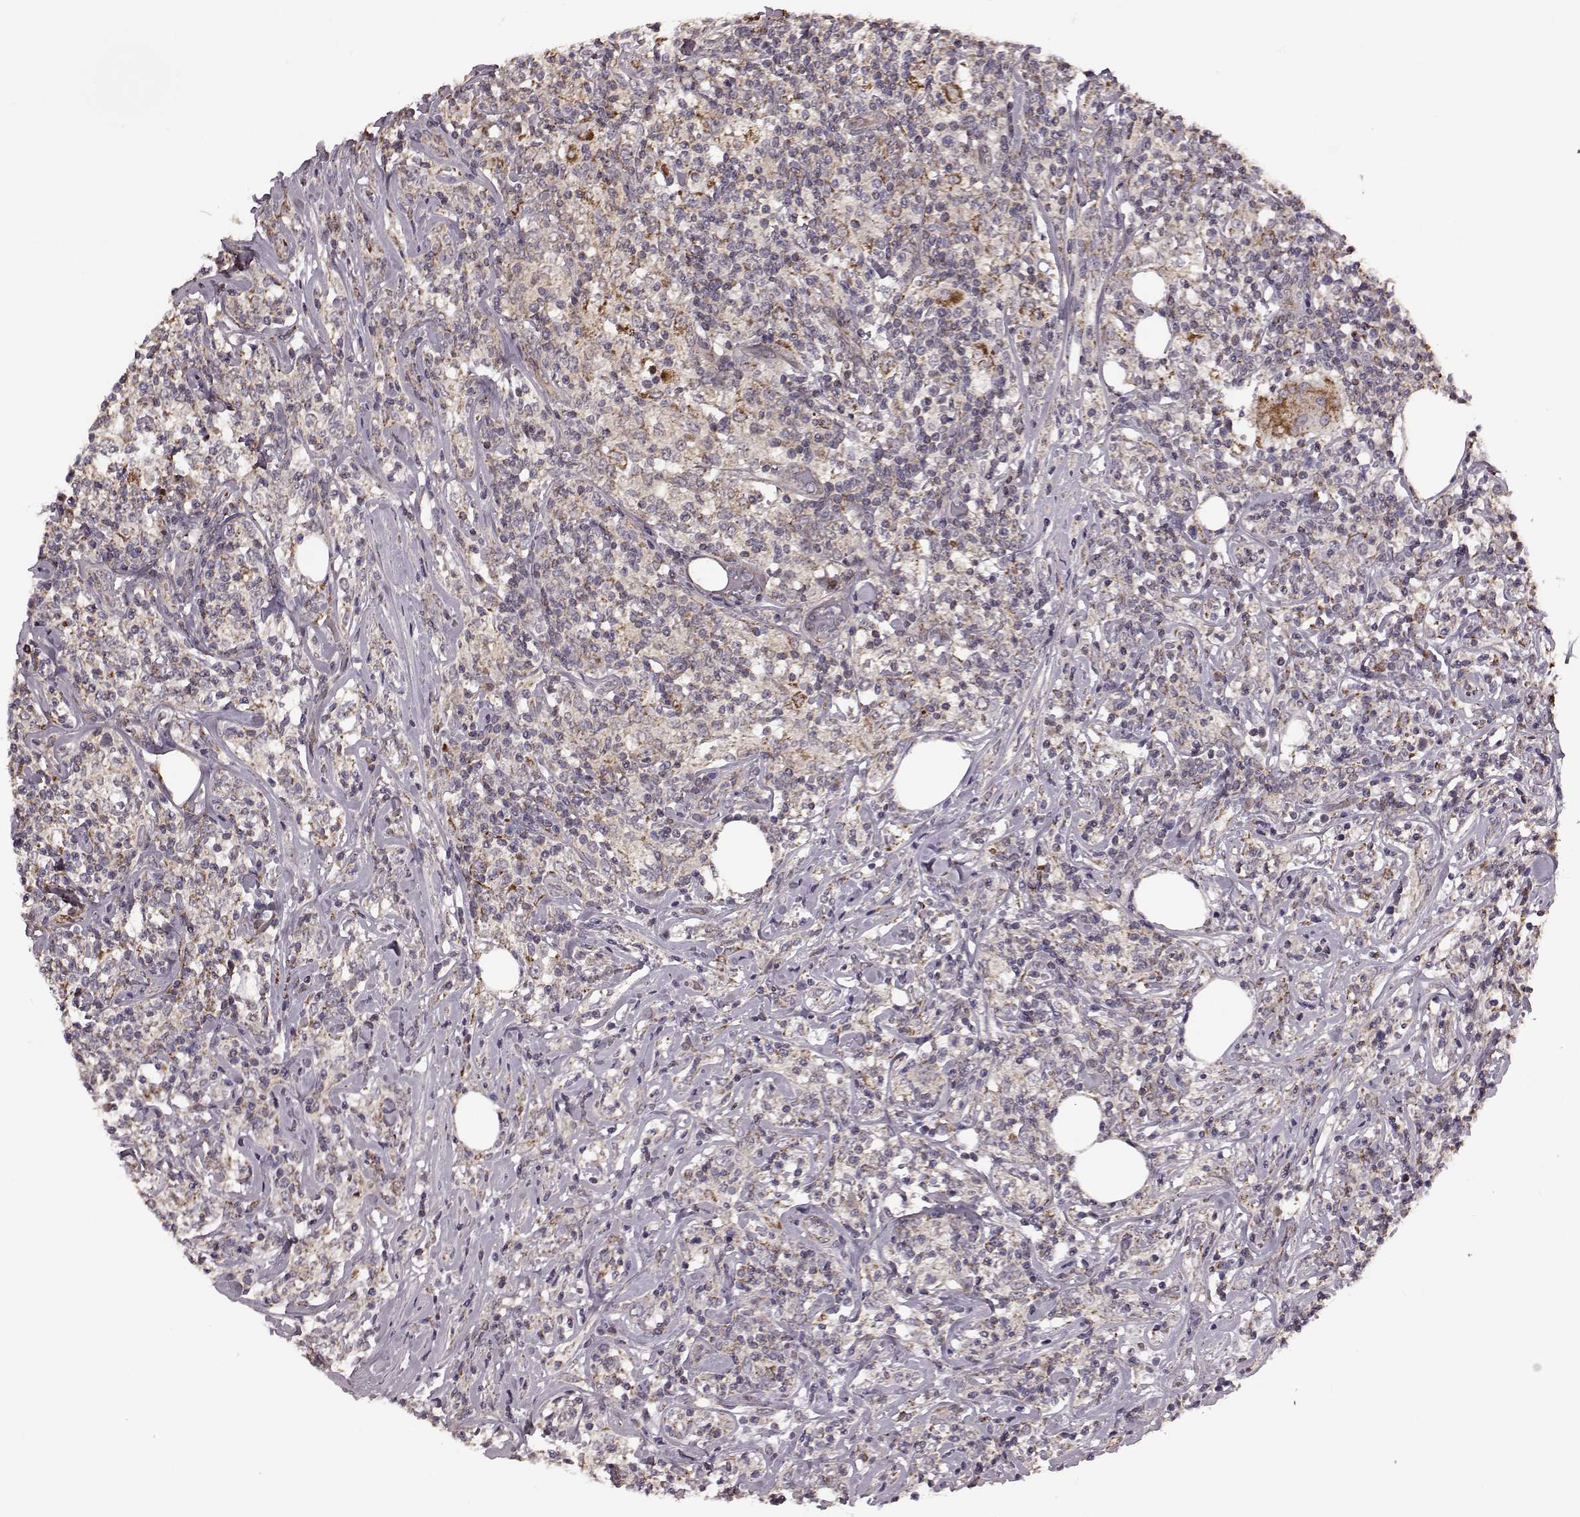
{"staining": {"intensity": "weak", "quantity": "<25%", "location": "cytoplasmic/membranous"}, "tissue": "lymphoma", "cell_type": "Tumor cells", "image_type": "cancer", "snomed": [{"axis": "morphology", "description": "Malignant lymphoma, non-Hodgkin's type, High grade"}, {"axis": "topography", "description": "Lymph node"}], "caption": "The immunohistochemistry micrograph has no significant expression in tumor cells of lymphoma tissue.", "gene": "PUDP", "patient": {"sex": "female", "age": 84}}